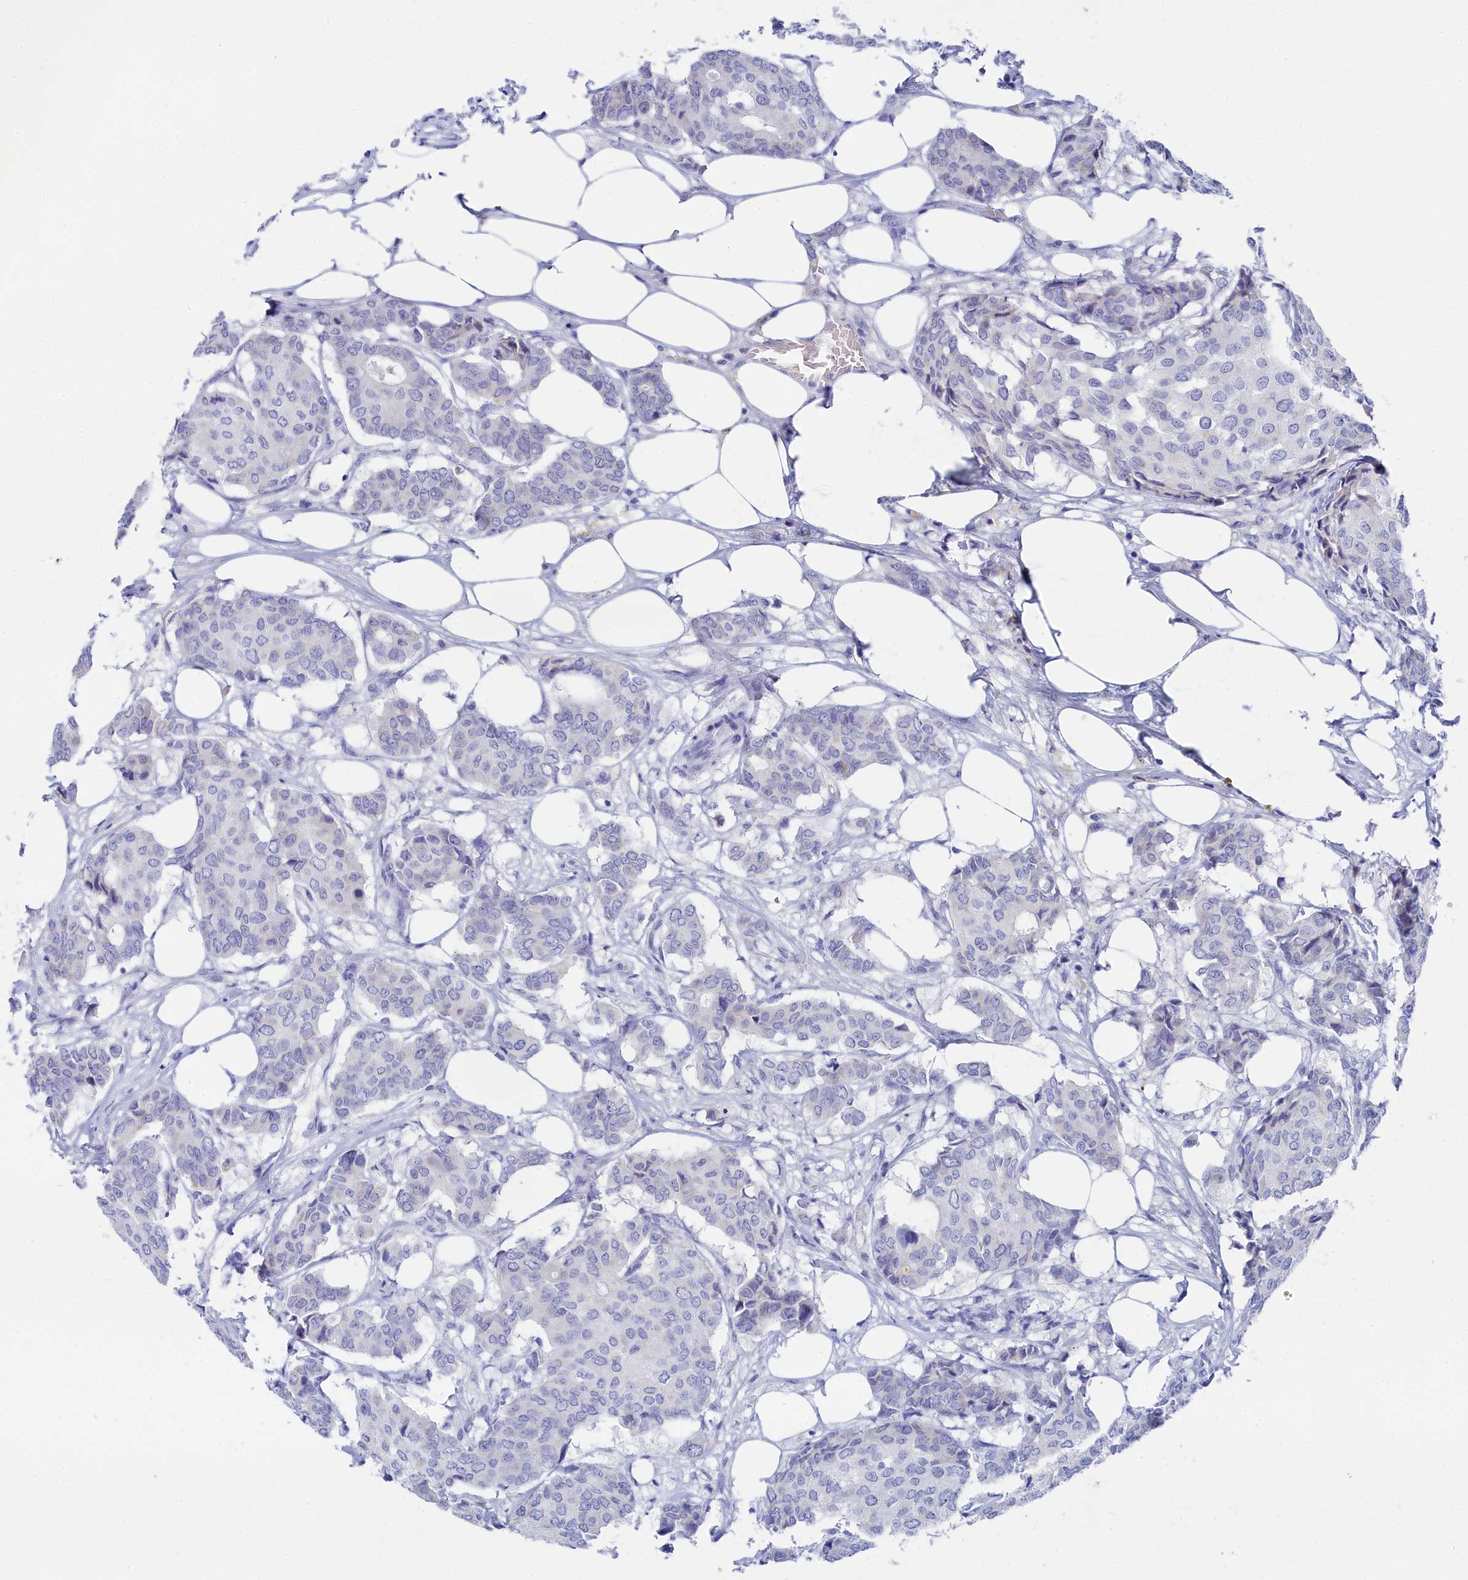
{"staining": {"intensity": "negative", "quantity": "none", "location": "none"}, "tissue": "breast cancer", "cell_type": "Tumor cells", "image_type": "cancer", "snomed": [{"axis": "morphology", "description": "Duct carcinoma"}, {"axis": "topography", "description": "Breast"}], "caption": "A photomicrograph of invasive ductal carcinoma (breast) stained for a protein reveals no brown staining in tumor cells.", "gene": "TRIM10", "patient": {"sex": "female", "age": 75}}